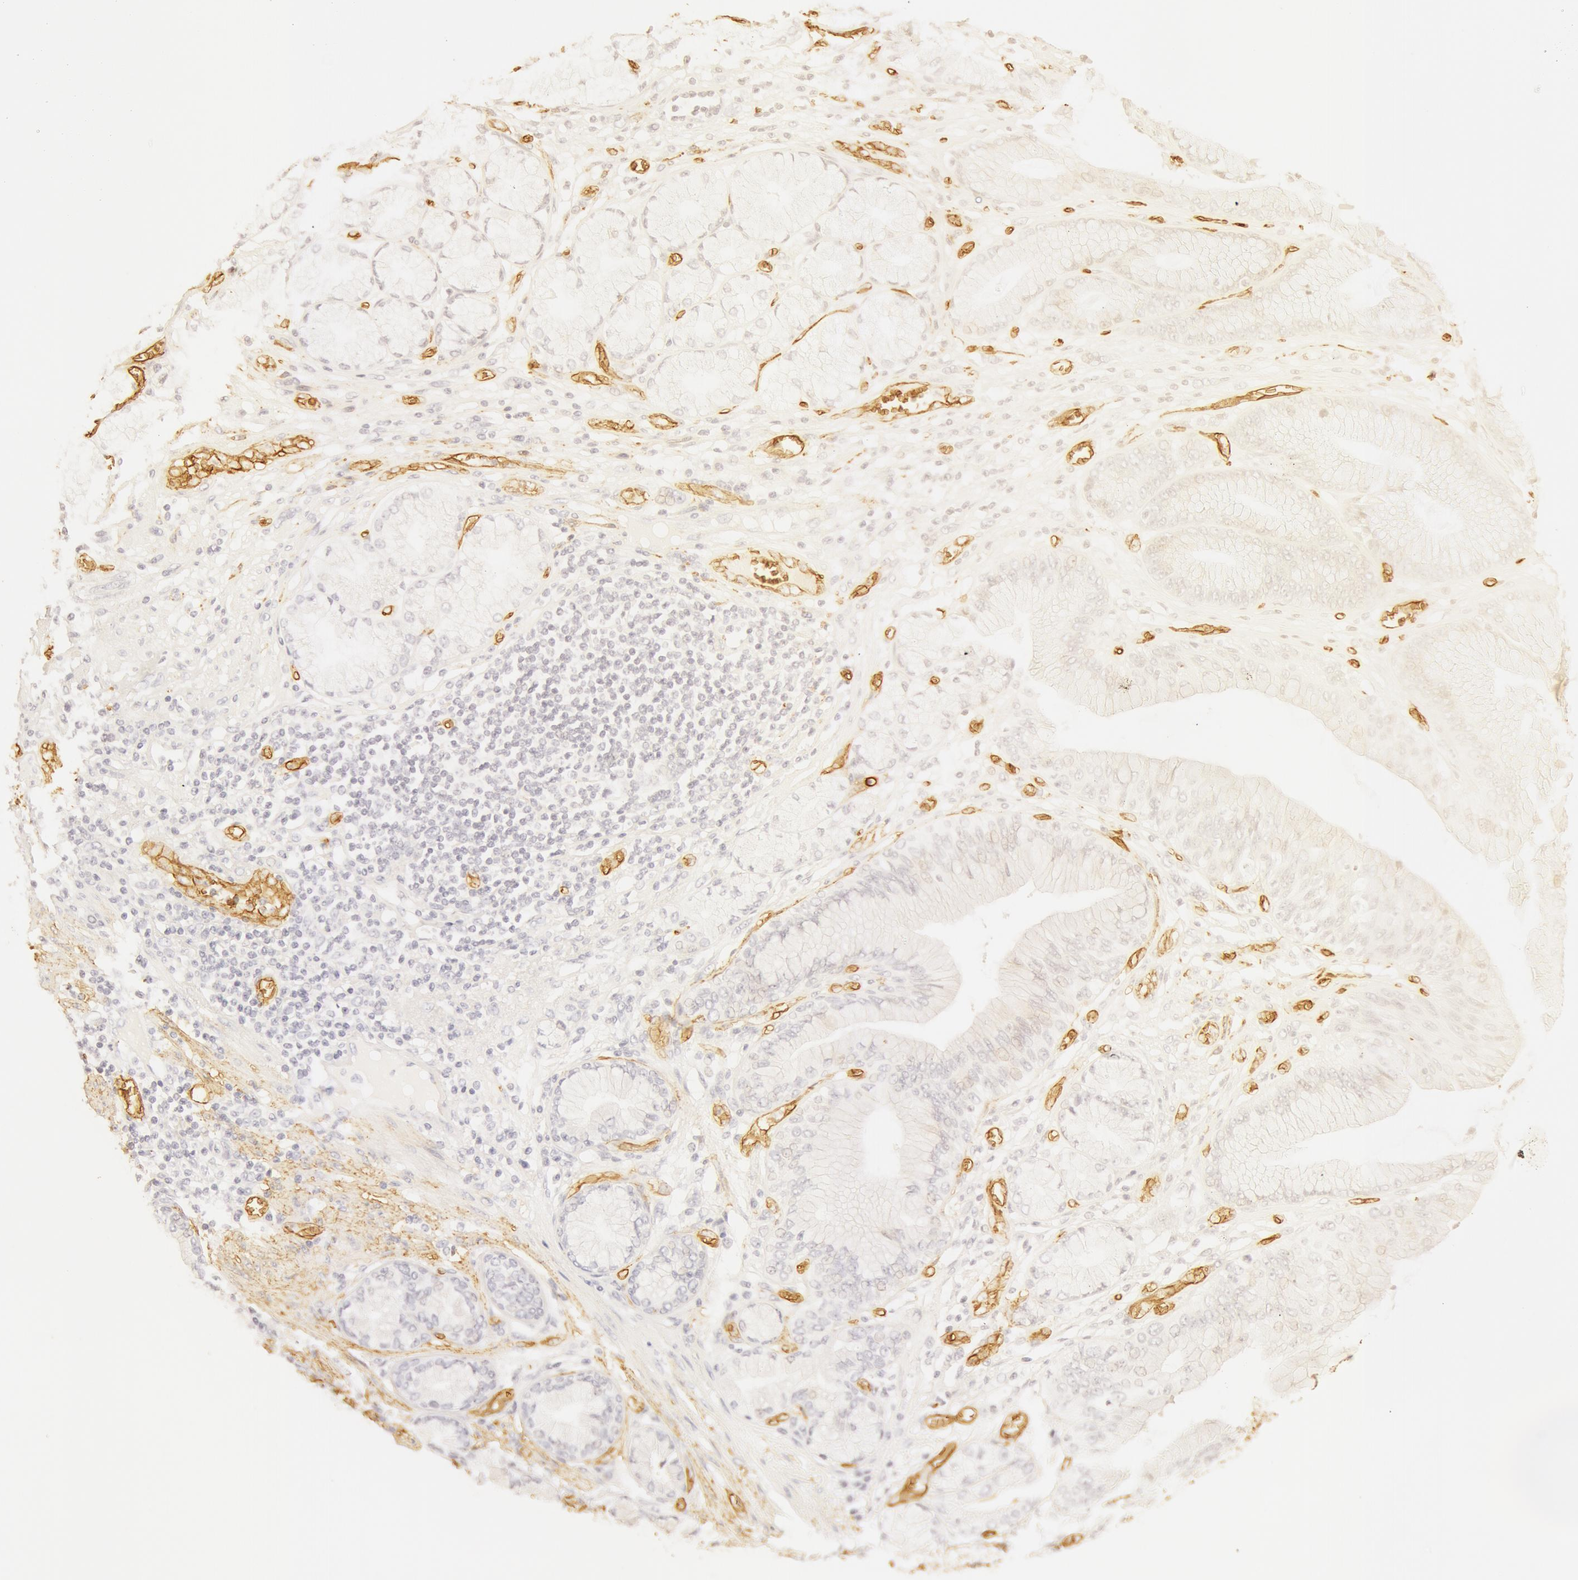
{"staining": {"intensity": "negative", "quantity": "none", "location": "none"}, "tissue": "stomach cancer", "cell_type": "Tumor cells", "image_type": "cancer", "snomed": [{"axis": "morphology", "description": "Adenocarcinoma, NOS"}, {"axis": "topography", "description": "Pancreas"}, {"axis": "topography", "description": "Stomach, upper"}], "caption": "Immunohistochemistry (IHC) micrograph of neoplastic tissue: human stomach cancer stained with DAB (3,3'-diaminobenzidine) exhibits no significant protein expression in tumor cells. (DAB IHC with hematoxylin counter stain).", "gene": "AQP1", "patient": {"sex": "male", "age": 77}}